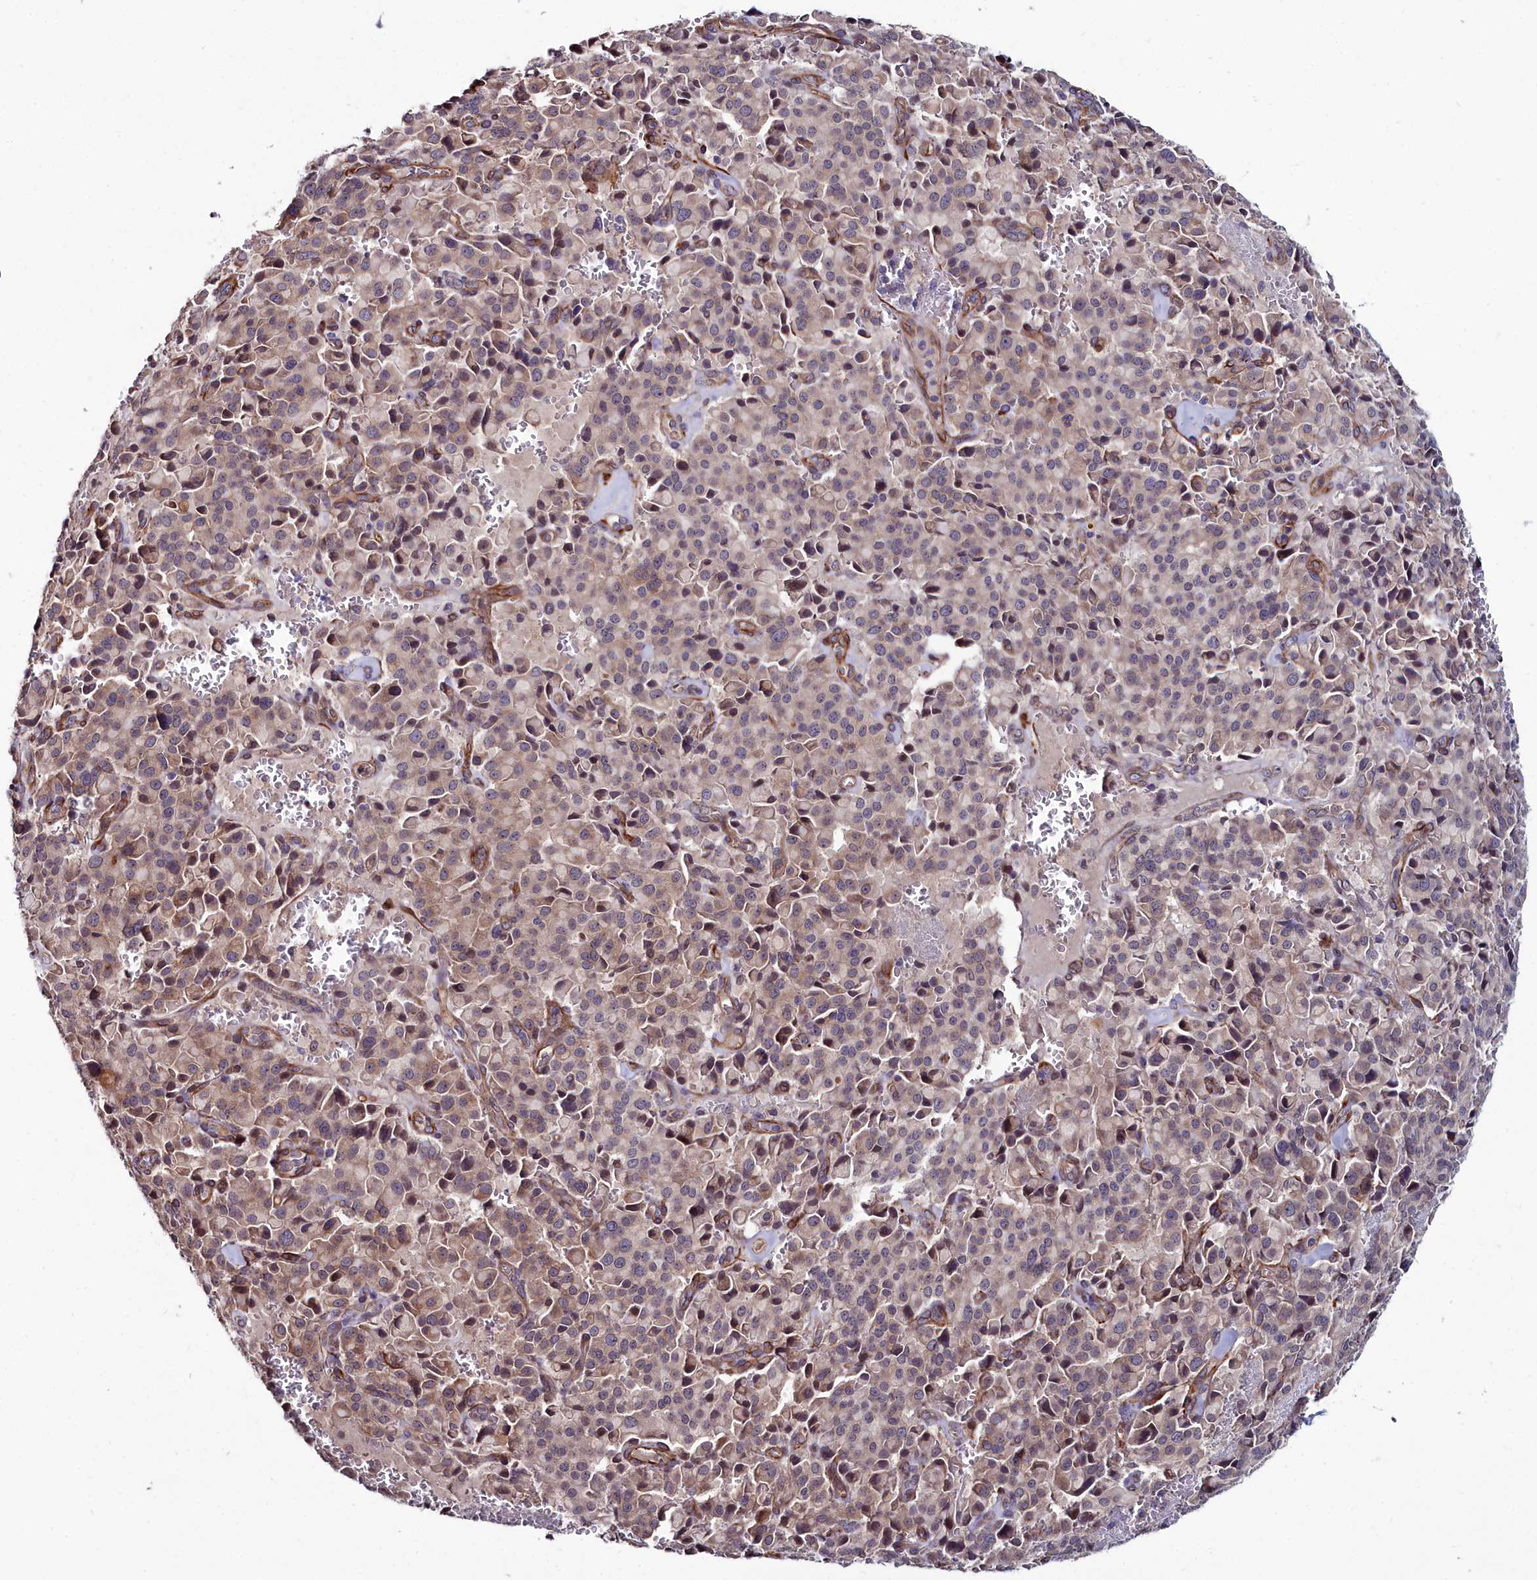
{"staining": {"intensity": "weak", "quantity": "<25%", "location": "cytoplasmic/membranous"}, "tissue": "pancreatic cancer", "cell_type": "Tumor cells", "image_type": "cancer", "snomed": [{"axis": "morphology", "description": "Adenocarcinoma, NOS"}, {"axis": "topography", "description": "Pancreas"}], "caption": "Human adenocarcinoma (pancreatic) stained for a protein using IHC displays no staining in tumor cells.", "gene": "C4orf19", "patient": {"sex": "male", "age": 65}}